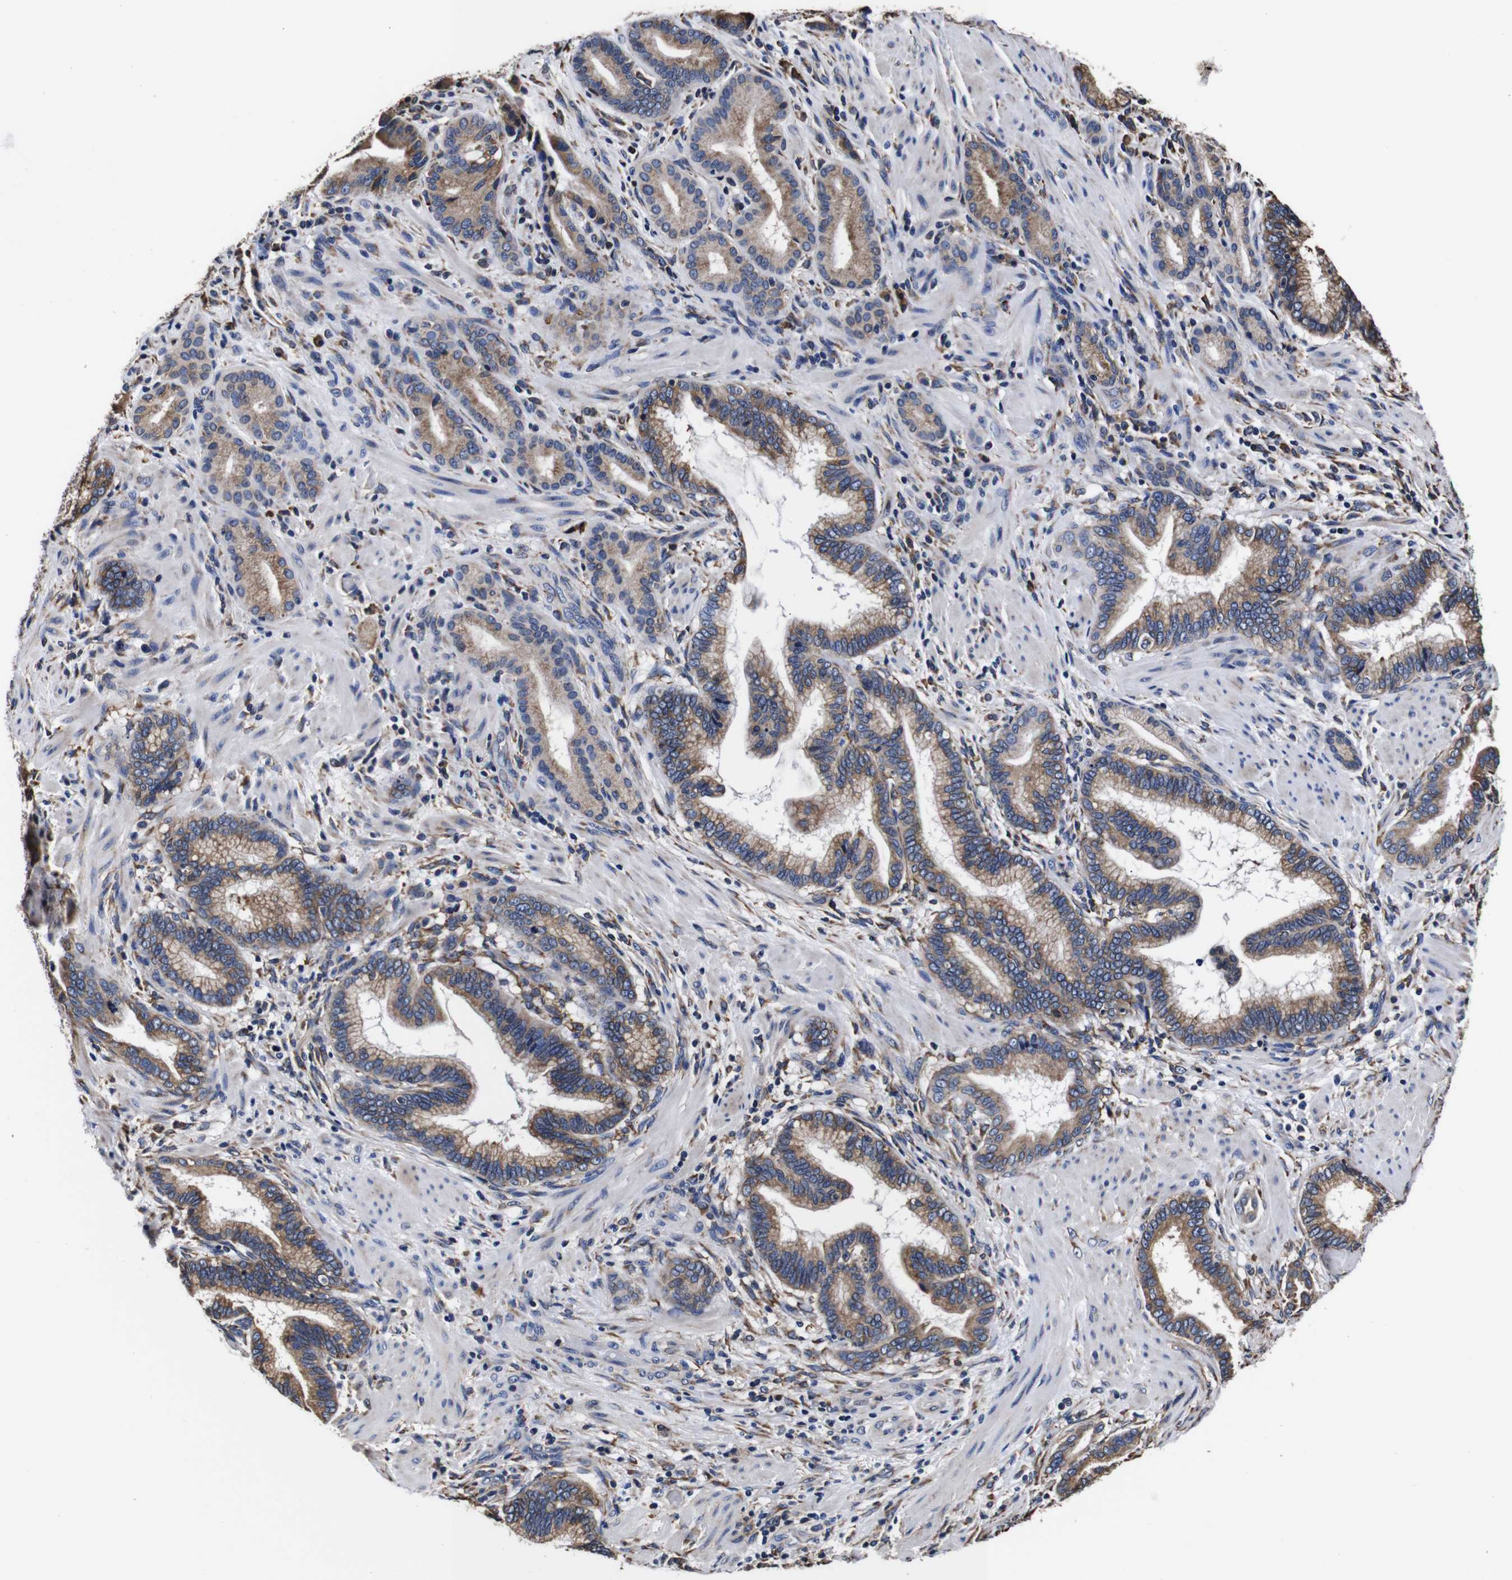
{"staining": {"intensity": "moderate", "quantity": ">75%", "location": "cytoplasmic/membranous"}, "tissue": "pancreatic cancer", "cell_type": "Tumor cells", "image_type": "cancer", "snomed": [{"axis": "morphology", "description": "Adenocarcinoma, NOS"}, {"axis": "topography", "description": "Pancreas"}], "caption": "Pancreatic cancer tissue displays moderate cytoplasmic/membranous positivity in about >75% of tumor cells, visualized by immunohistochemistry.", "gene": "PPIB", "patient": {"sex": "female", "age": 64}}